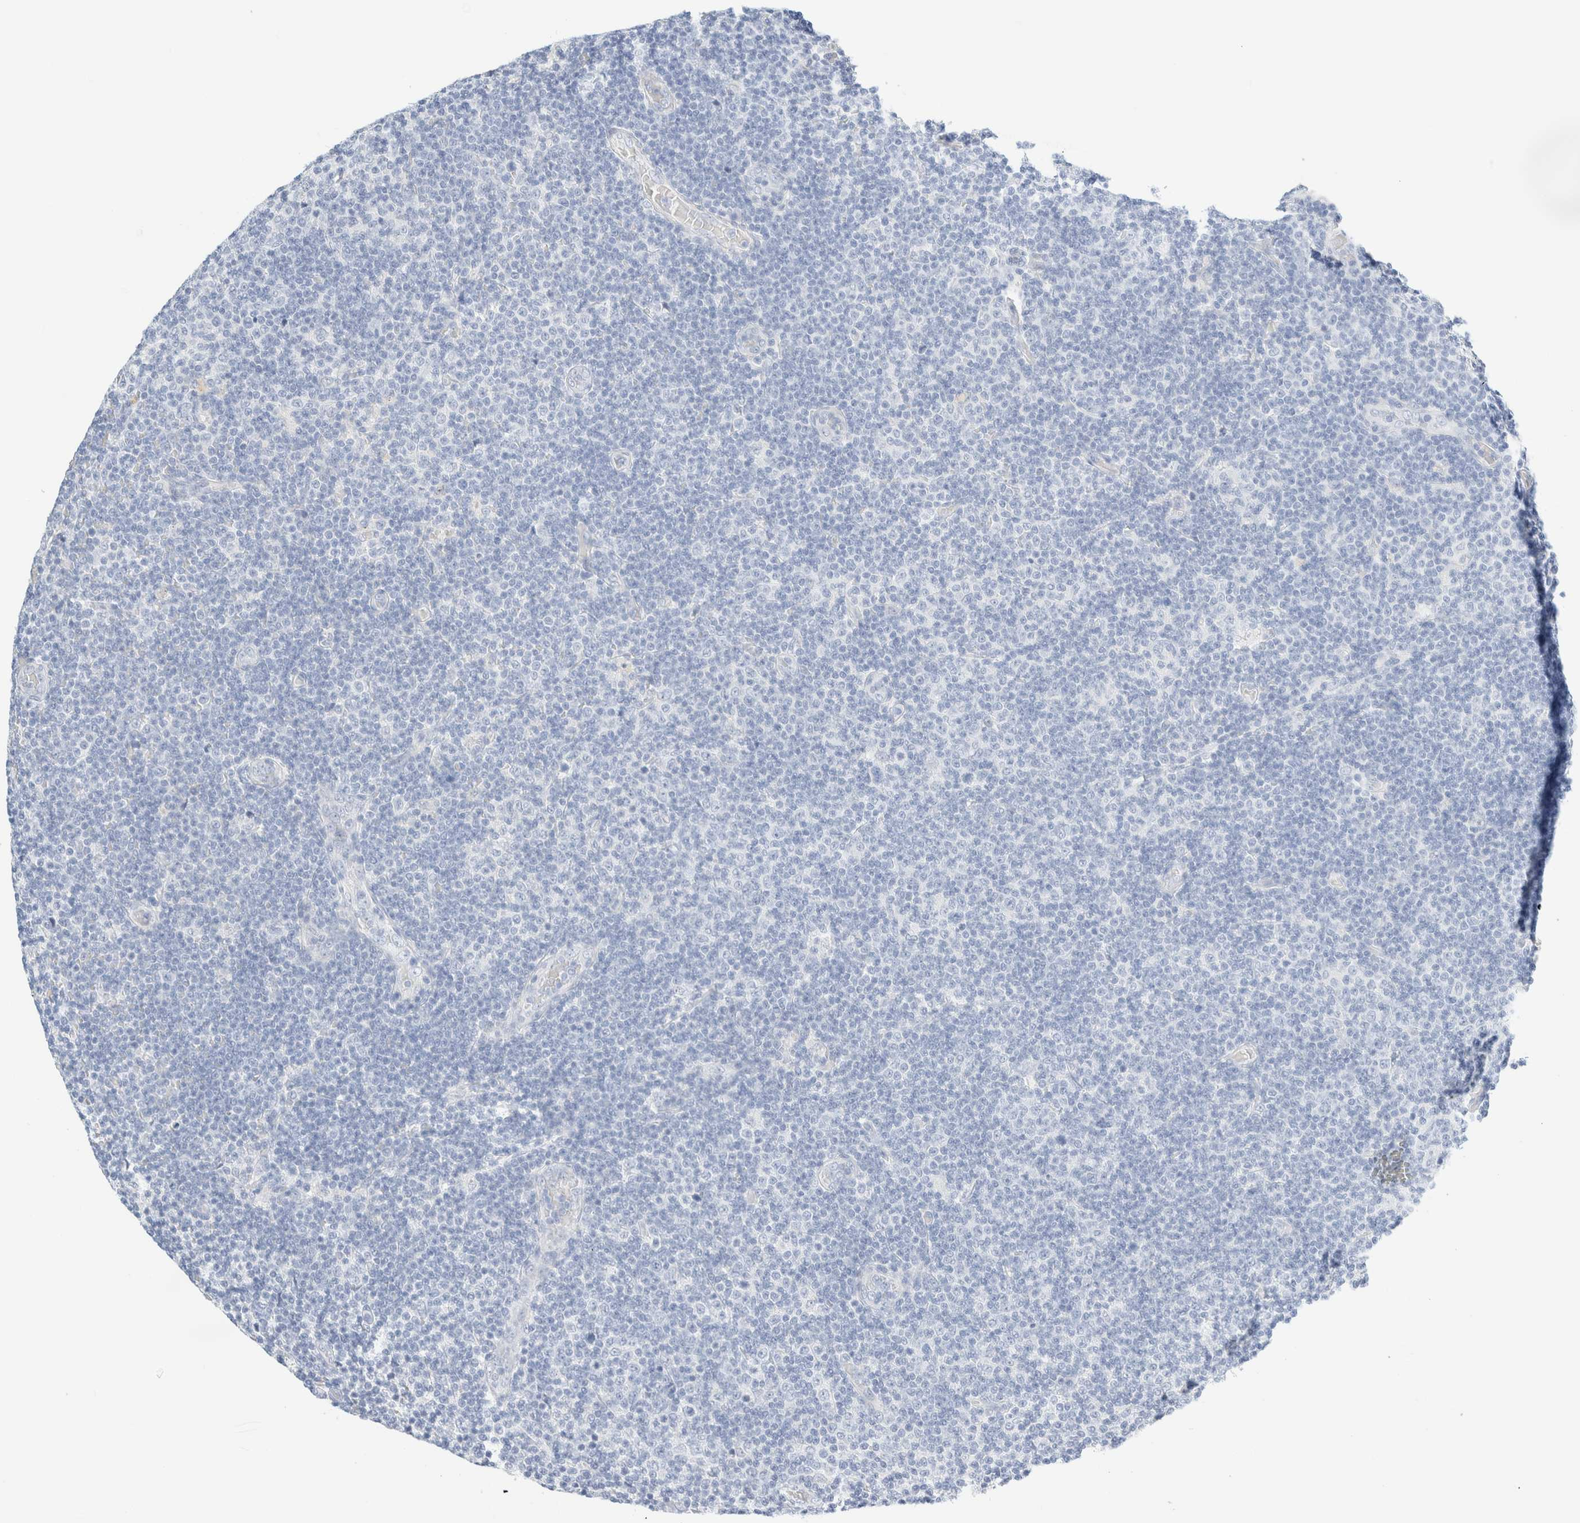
{"staining": {"intensity": "negative", "quantity": "none", "location": "none"}, "tissue": "lymphoma", "cell_type": "Tumor cells", "image_type": "cancer", "snomed": [{"axis": "morphology", "description": "Malignant lymphoma, non-Hodgkin's type, Low grade"}, {"axis": "topography", "description": "Lymph node"}], "caption": "An IHC photomicrograph of malignant lymphoma, non-Hodgkin's type (low-grade) is shown. There is no staining in tumor cells of malignant lymphoma, non-Hodgkin's type (low-grade).", "gene": "DPYS", "patient": {"sex": "male", "age": 83}}